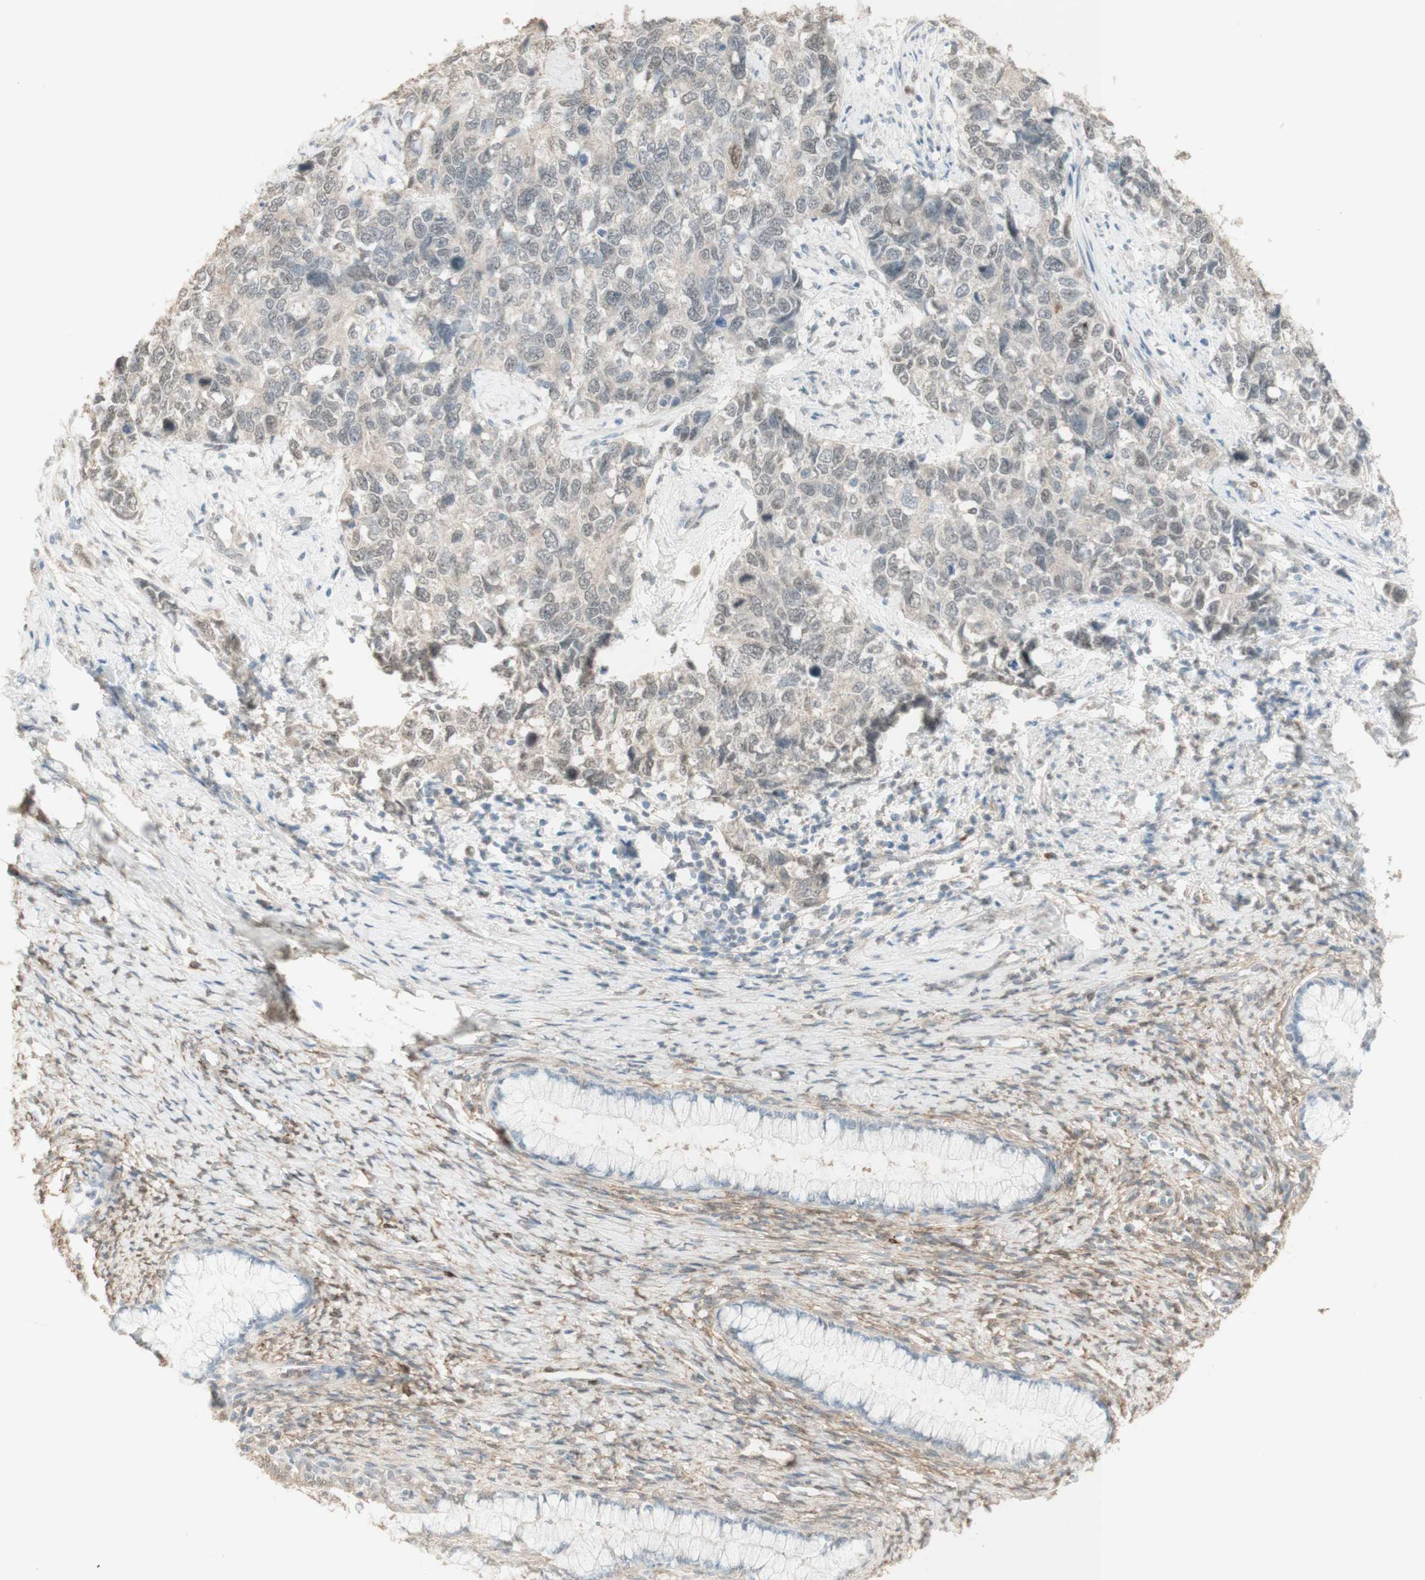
{"staining": {"intensity": "negative", "quantity": "none", "location": "none"}, "tissue": "cervical cancer", "cell_type": "Tumor cells", "image_type": "cancer", "snomed": [{"axis": "morphology", "description": "Squamous cell carcinoma, NOS"}, {"axis": "topography", "description": "Cervix"}], "caption": "This image is of cervical cancer (squamous cell carcinoma) stained with immunohistochemistry to label a protein in brown with the nuclei are counter-stained blue. There is no positivity in tumor cells.", "gene": "MUC3A", "patient": {"sex": "female", "age": 63}}